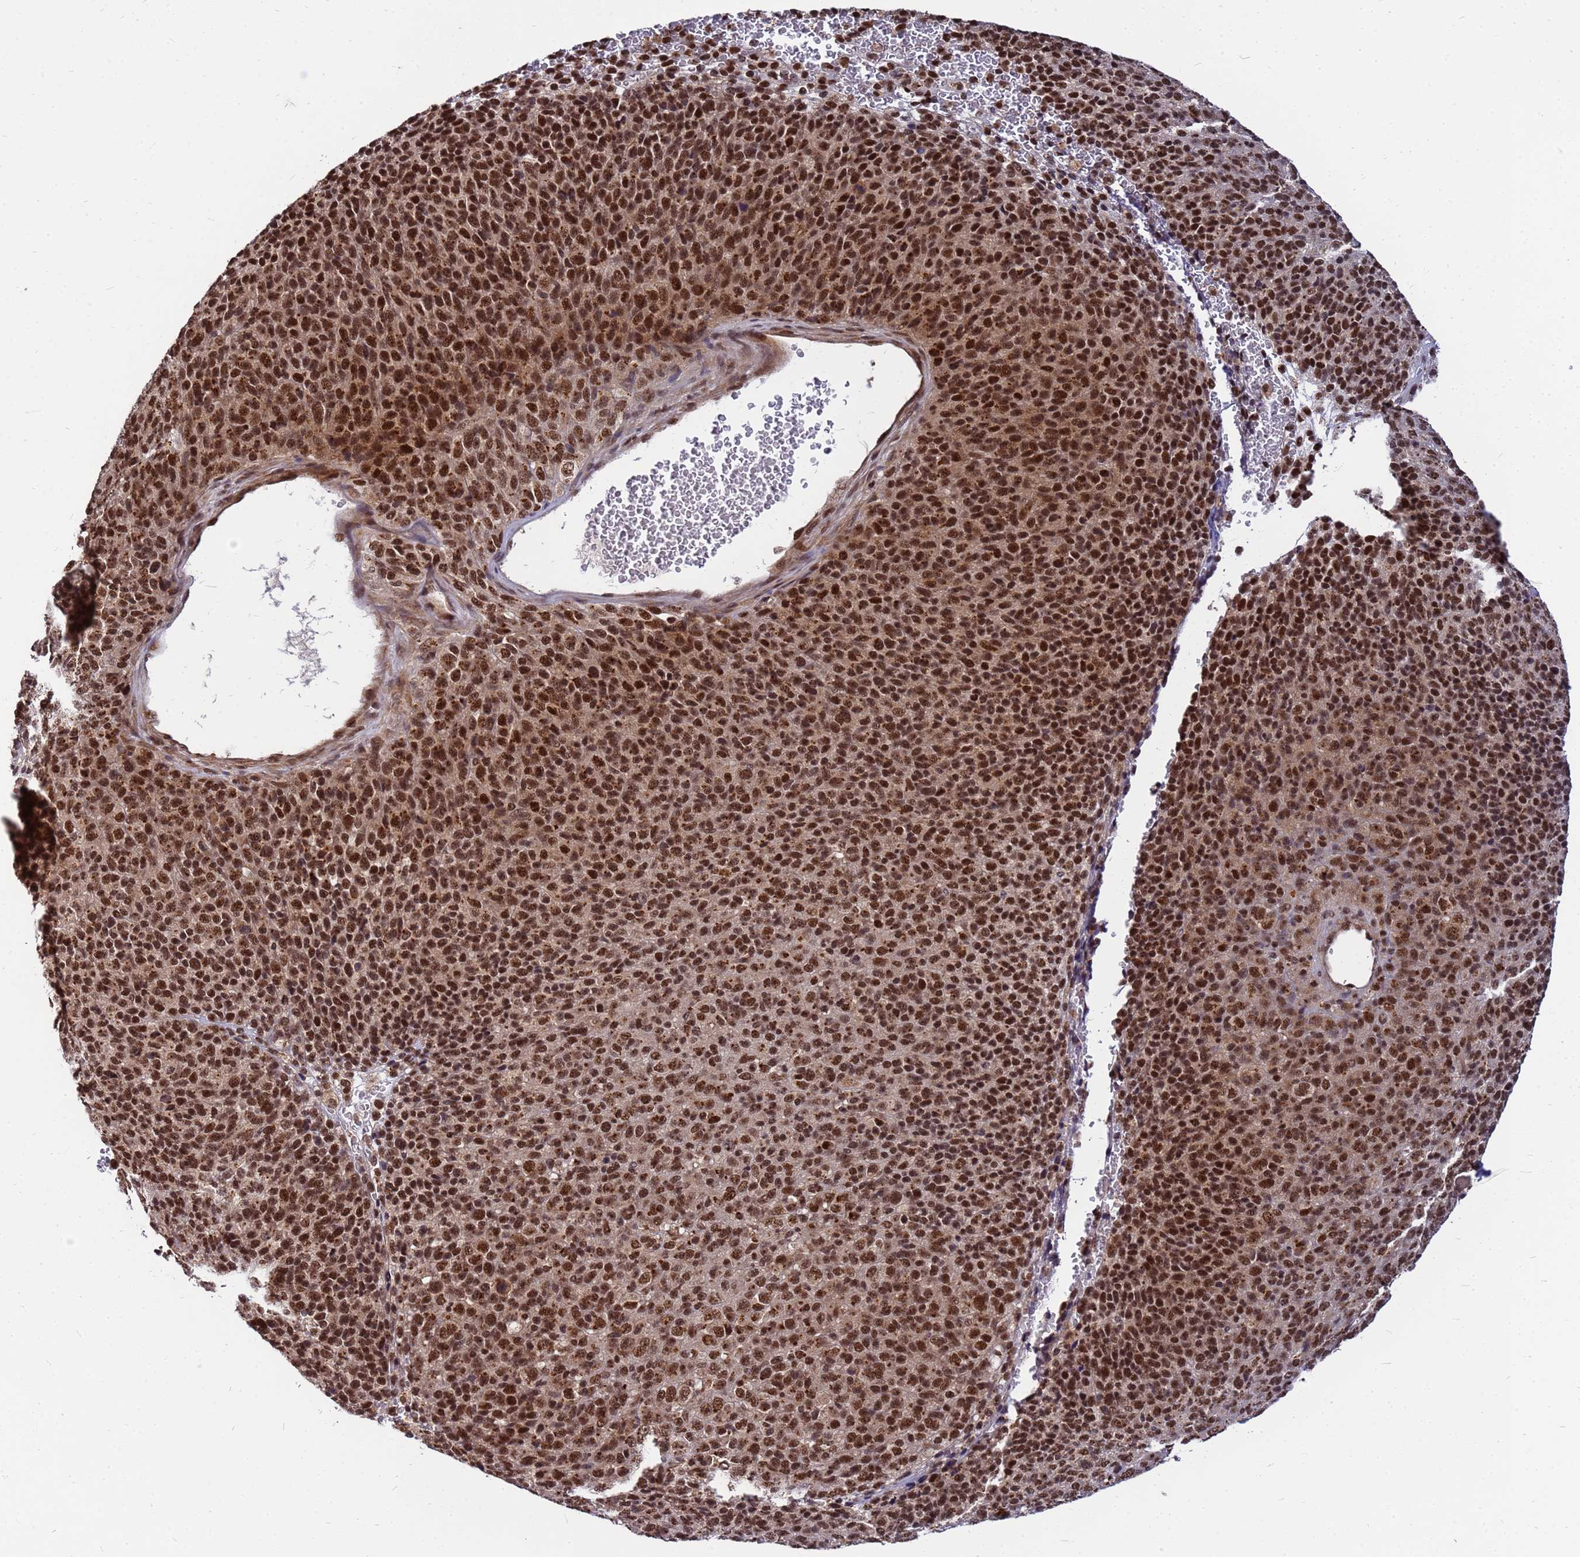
{"staining": {"intensity": "strong", "quantity": ">75%", "location": "cytoplasmic/membranous,nuclear"}, "tissue": "melanoma", "cell_type": "Tumor cells", "image_type": "cancer", "snomed": [{"axis": "morphology", "description": "Malignant melanoma, Metastatic site"}, {"axis": "topography", "description": "Brain"}], "caption": "A histopathology image showing strong cytoplasmic/membranous and nuclear positivity in approximately >75% of tumor cells in melanoma, as visualized by brown immunohistochemical staining.", "gene": "NCBP2", "patient": {"sex": "female", "age": 56}}